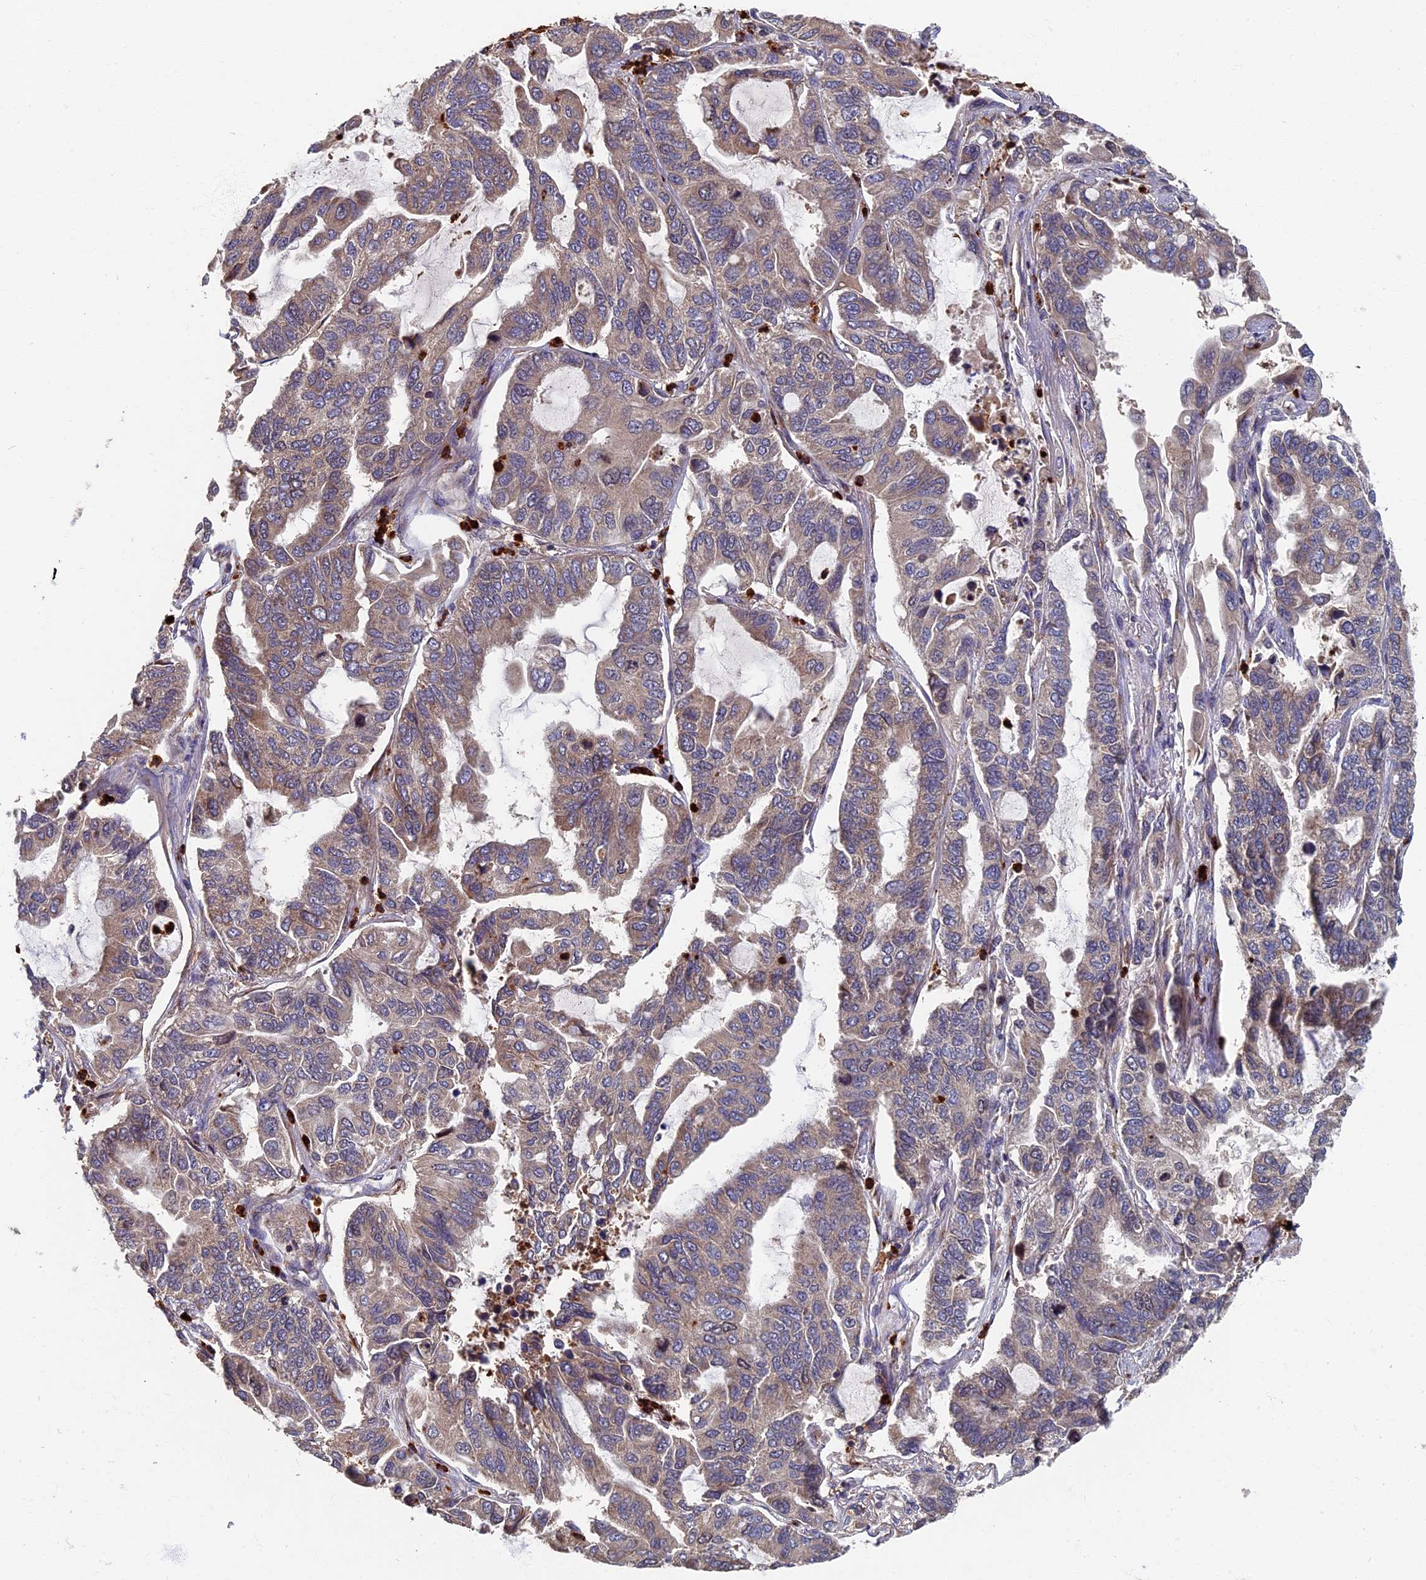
{"staining": {"intensity": "weak", "quantity": ">75%", "location": "cytoplasmic/membranous"}, "tissue": "lung cancer", "cell_type": "Tumor cells", "image_type": "cancer", "snomed": [{"axis": "morphology", "description": "Adenocarcinoma, NOS"}, {"axis": "topography", "description": "Lung"}], "caption": "Human lung cancer (adenocarcinoma) stained with a protein marker reveals weak staining in tumor cells.", "gene": "TNK2", "patient": {"sex": "male", "age": 64}}